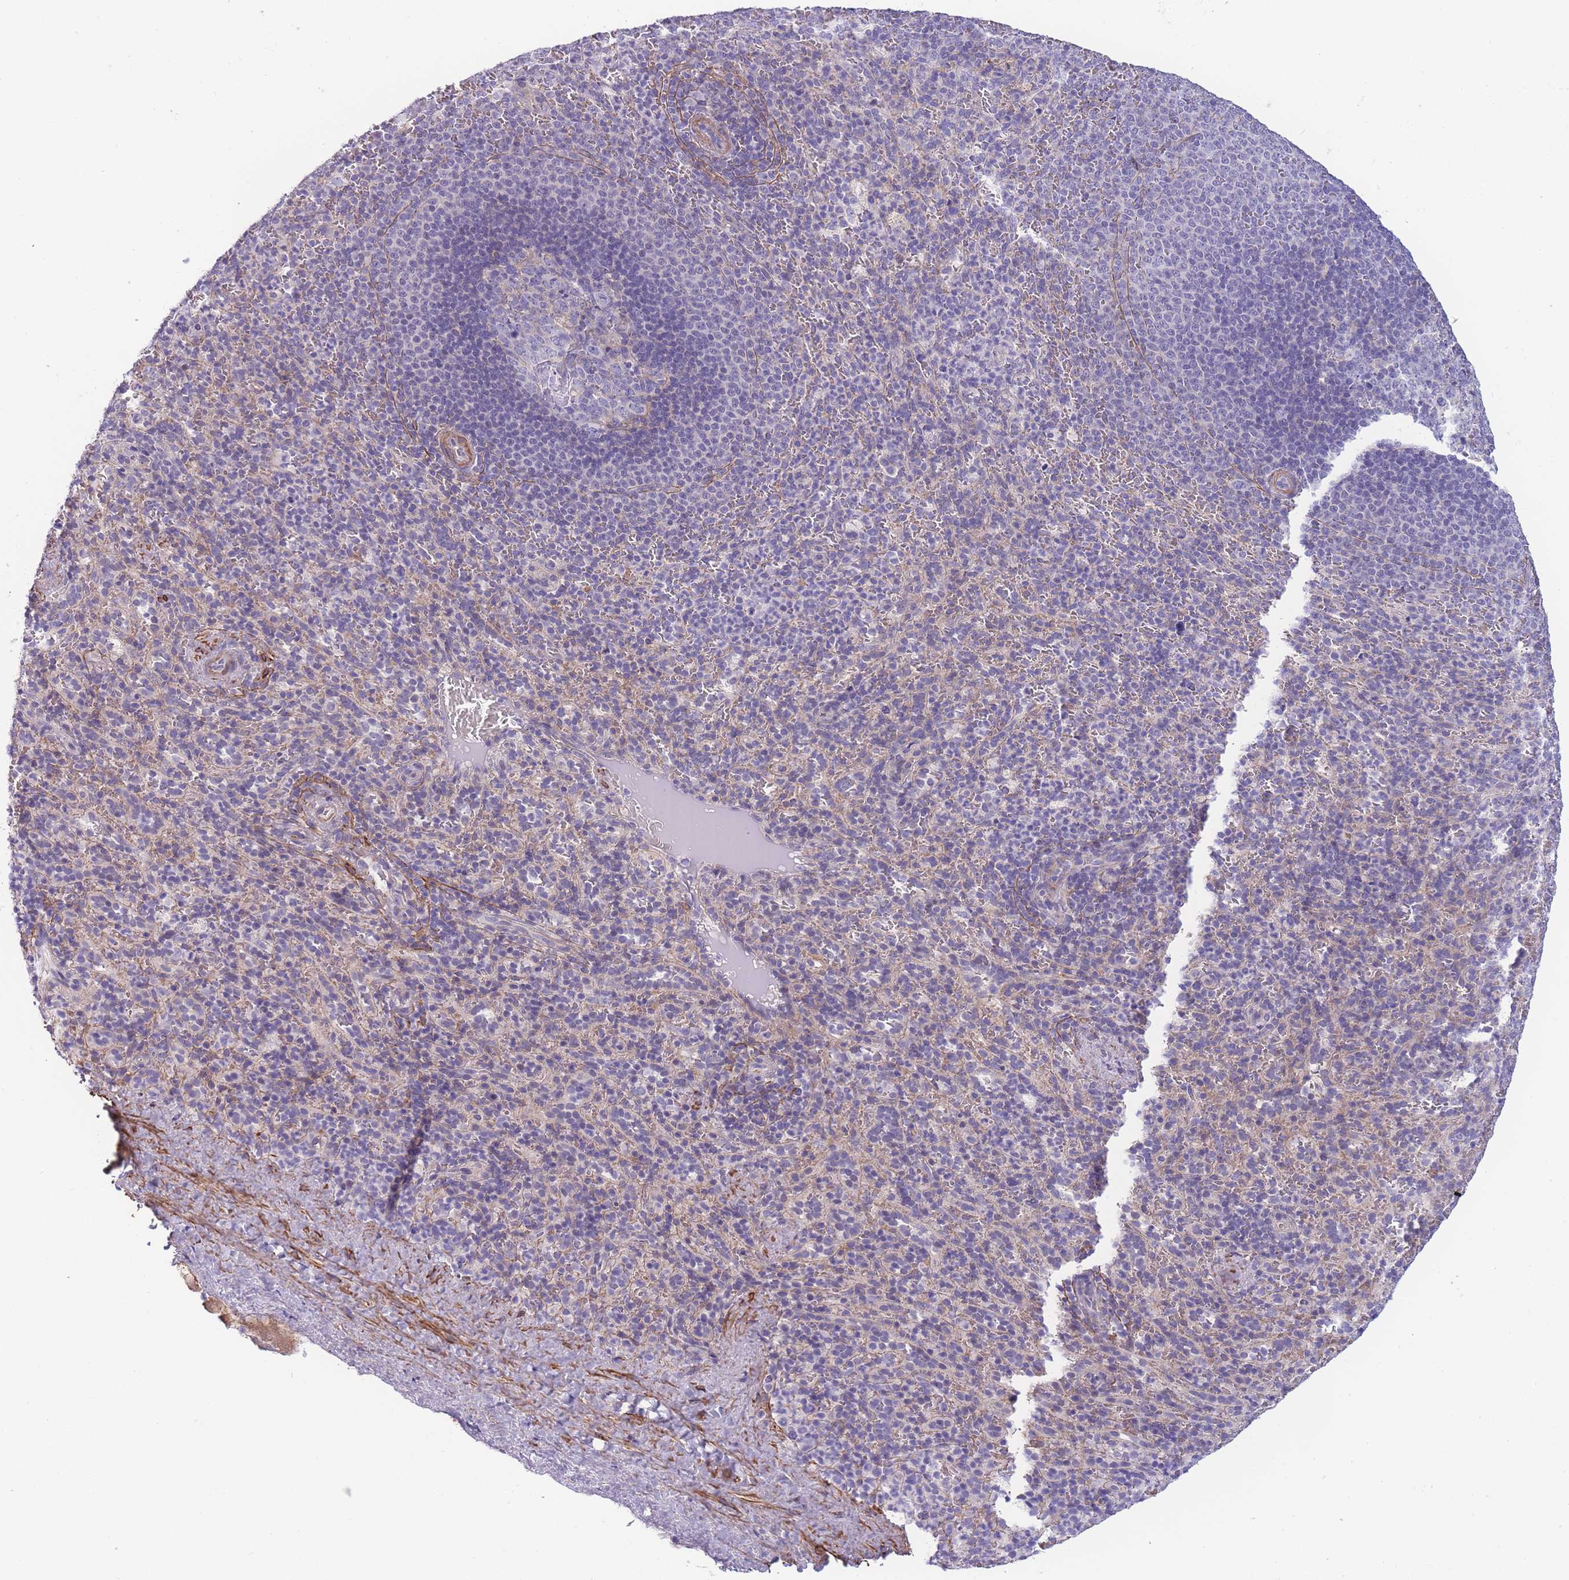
{"staining": {"intensity": "negative", "quantity": "none", "location": "none"}, "tissue": "spleen", "cell_type": "Cells in red pulp", "image_type": "normal", "snomed": [{"axis": "morphology", "description": "Normal tissue, NOS"}, {"axis": "topography", "description": "Spleen"}], "caption": "Immunohistochemistry photomicrograph of normal spleen: spleen stained with DAB demonstrates no significant protein staining in cells in red pulp.", "gene": "FAM124A", "patient": {"sex": "female", "age": 21}}